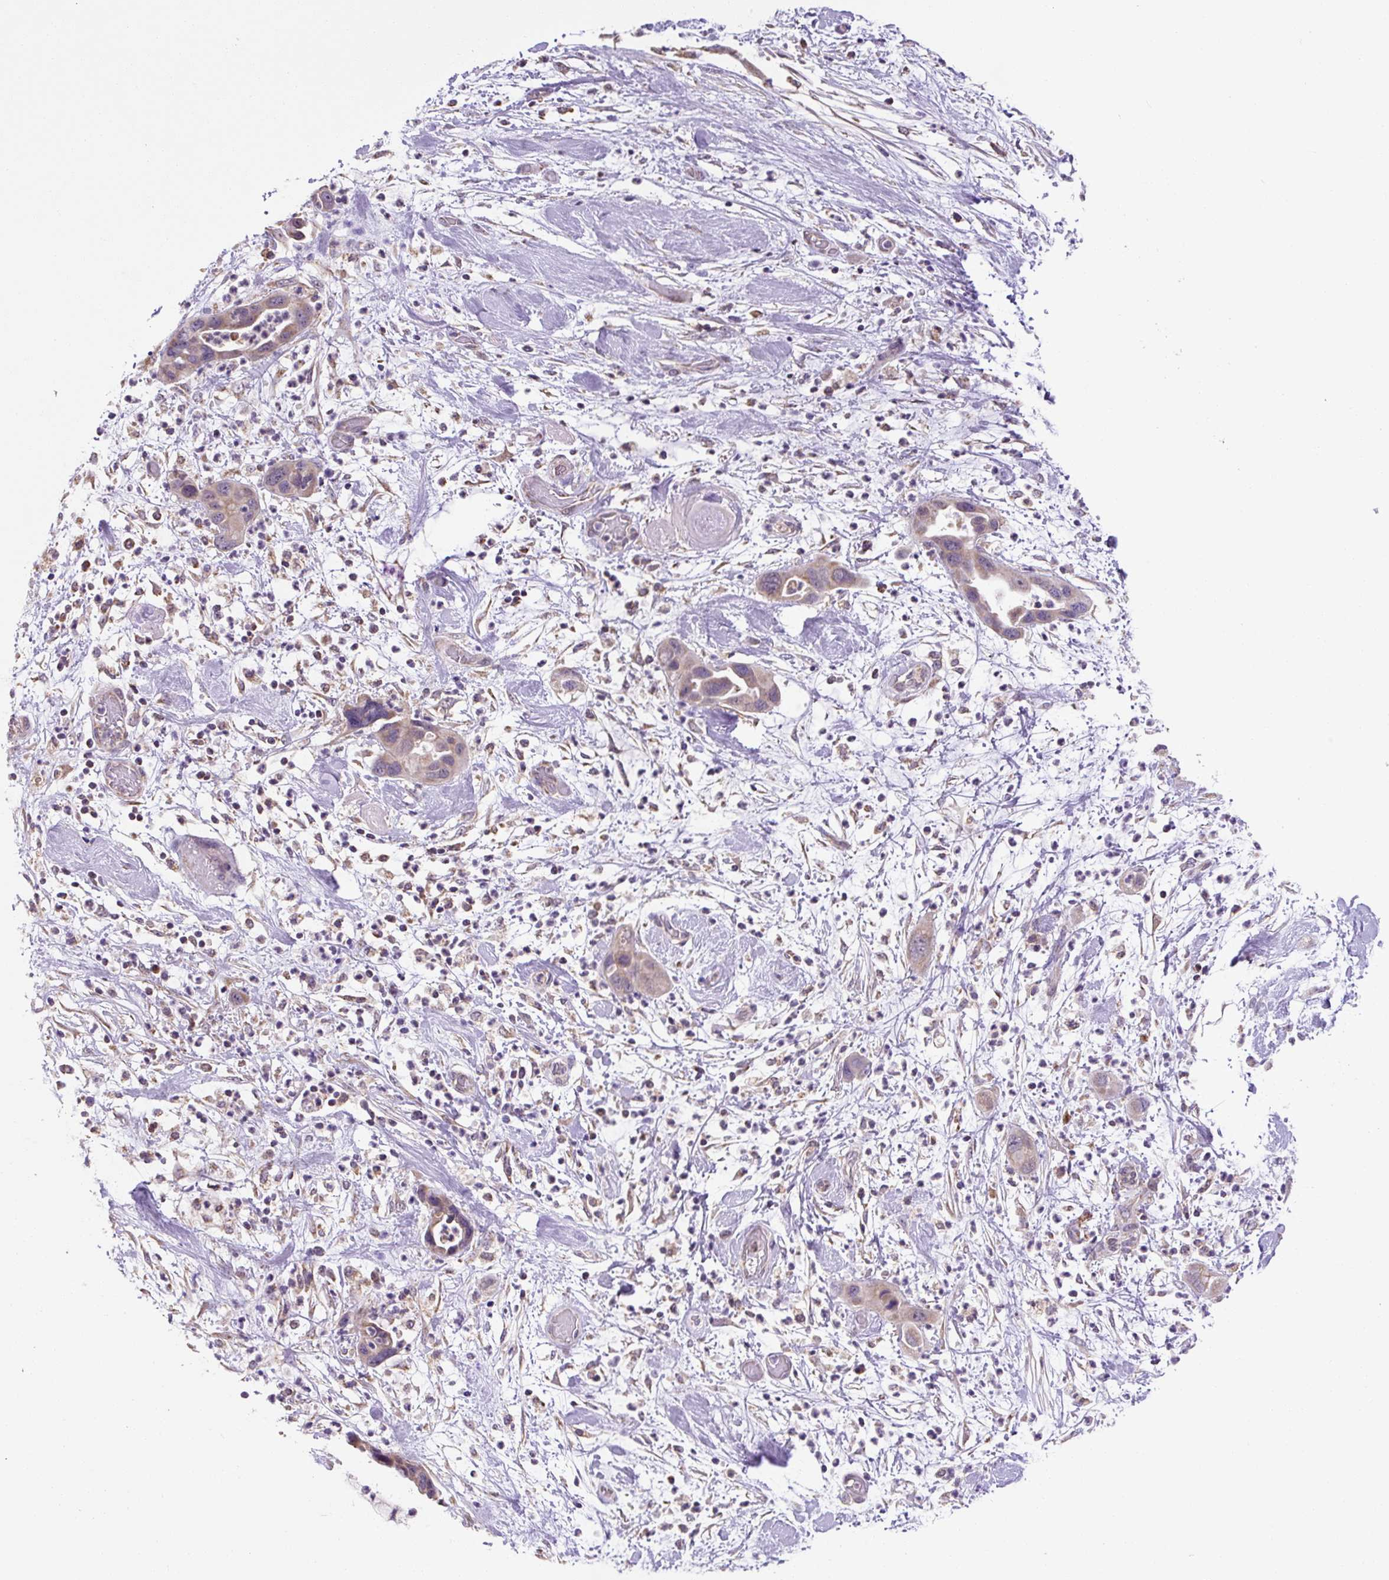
{"staining": {"intensity": "moderate", "quantity": "25%-75%", "location": "cytoplasmic/membranous"}, "tissue": "pancreatic cancer", "cell_type": "Tumor cells", "image_type": "cancer", "snomed": [{"axis": "morphology", "description": "Adenocarcinoma, NOS"}, {"axis": "topography", "description": "Pancreas"}], "caption": "Immunohistochemical staining of adenocarcinoma (pancreatic) shows medium levels of moderate cytoplasmic/membranous protein staining in about 25%-75% of tumor cells.", "gene": "MFSD9", "patient": {"sex": "female", "age": 71}}